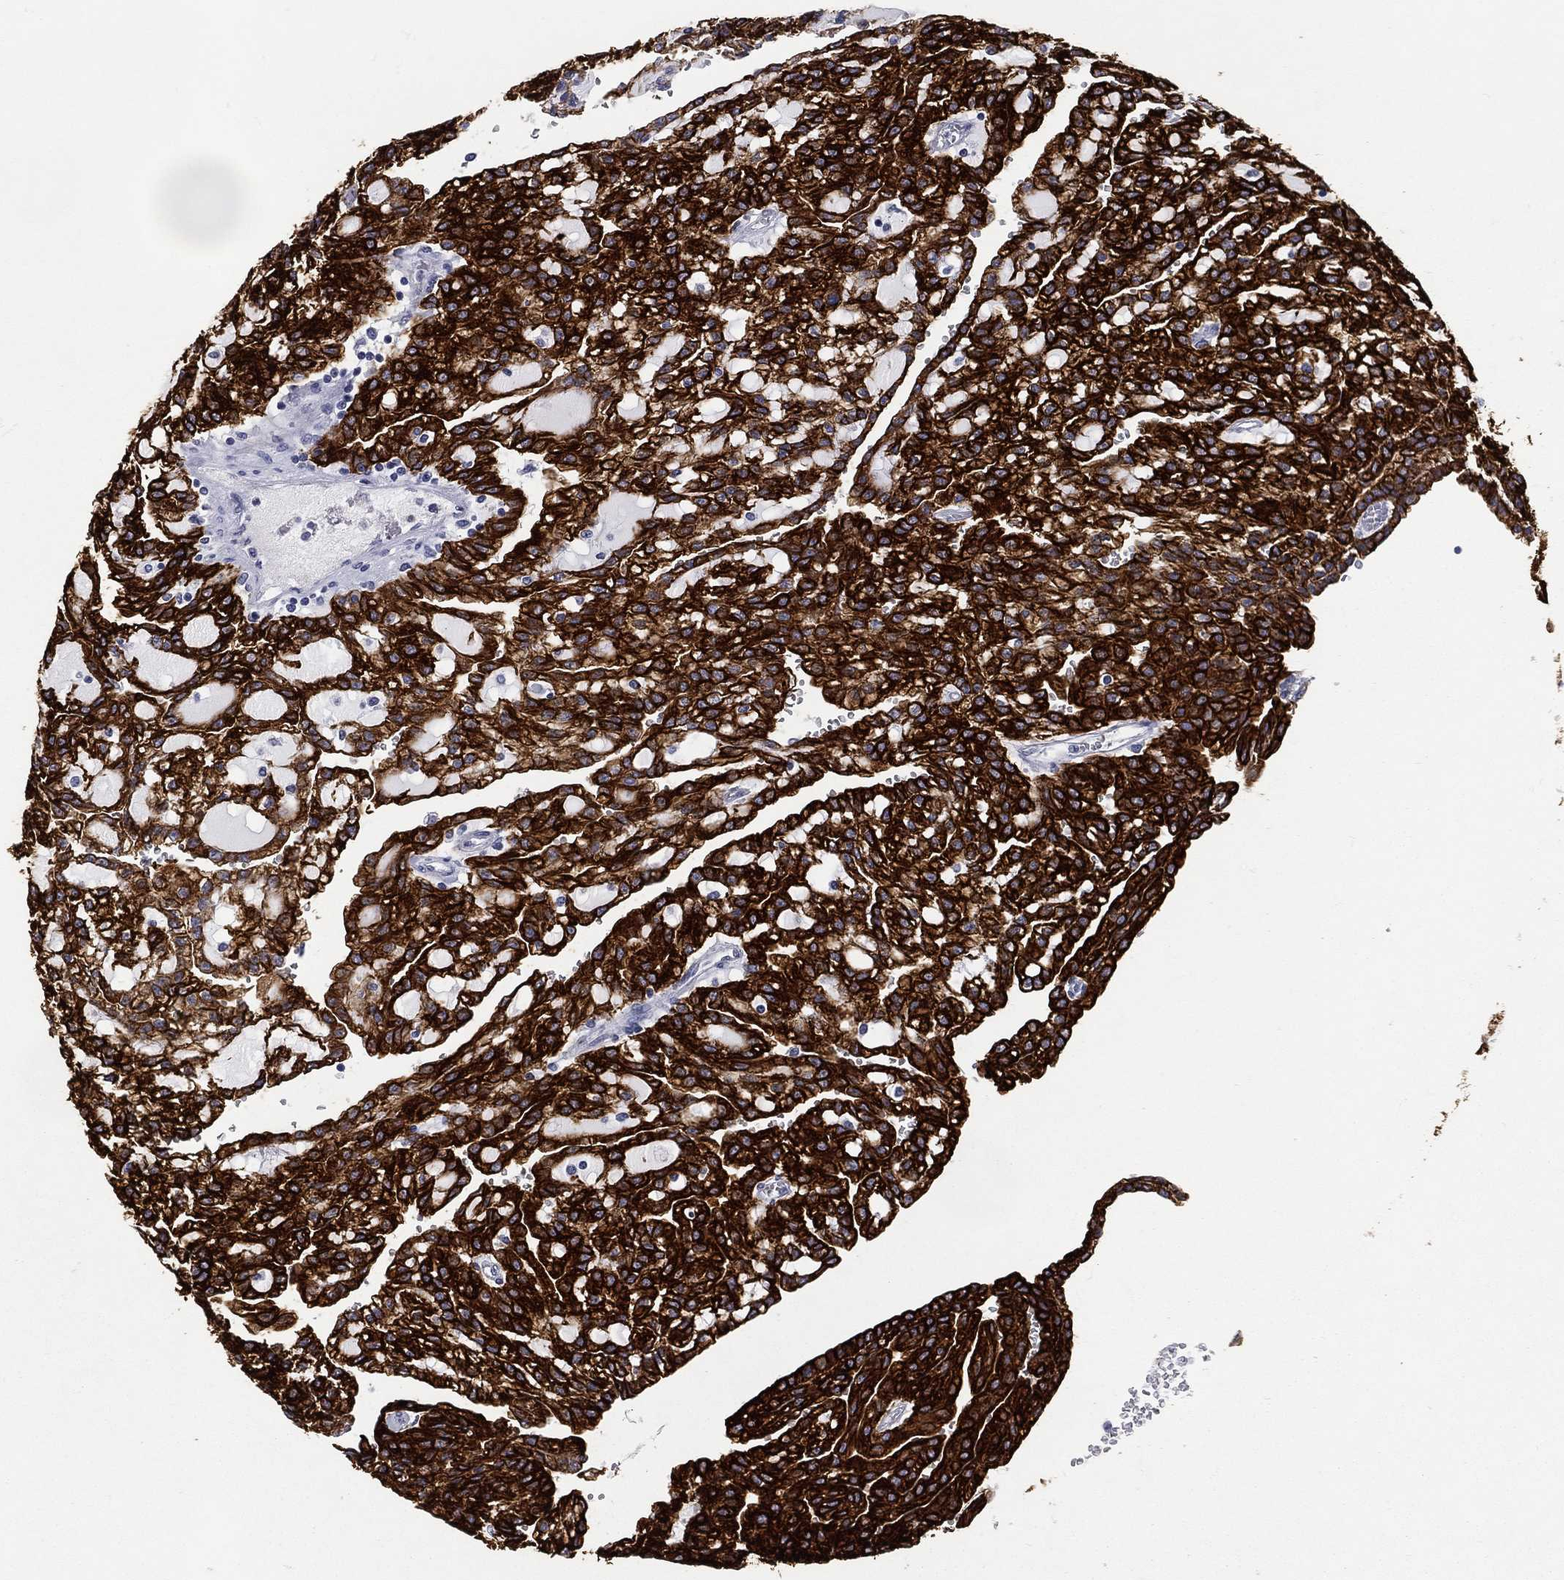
{"staining": {"intensity": "strong", "quantity": ">75%", "location": "cytoplasmic/membranous"}, "tissue": "renal cancer", "cell_type": "Tumor cells", "image_type": "cancer", "snomed": [{"axis": "morphology", "description": "Adenocarcinoma, NOS"}, {"axis": "topography", "description": "Kidney"}], "caption": "Human adenocarcinoma (renal) stained for a protein (brown) displays strong cytoplasmic/membranous positive positivity in approximately >75% of tumor cells.", "gene": "KRT7", "patient": {"sex": "male", "age": 63}}